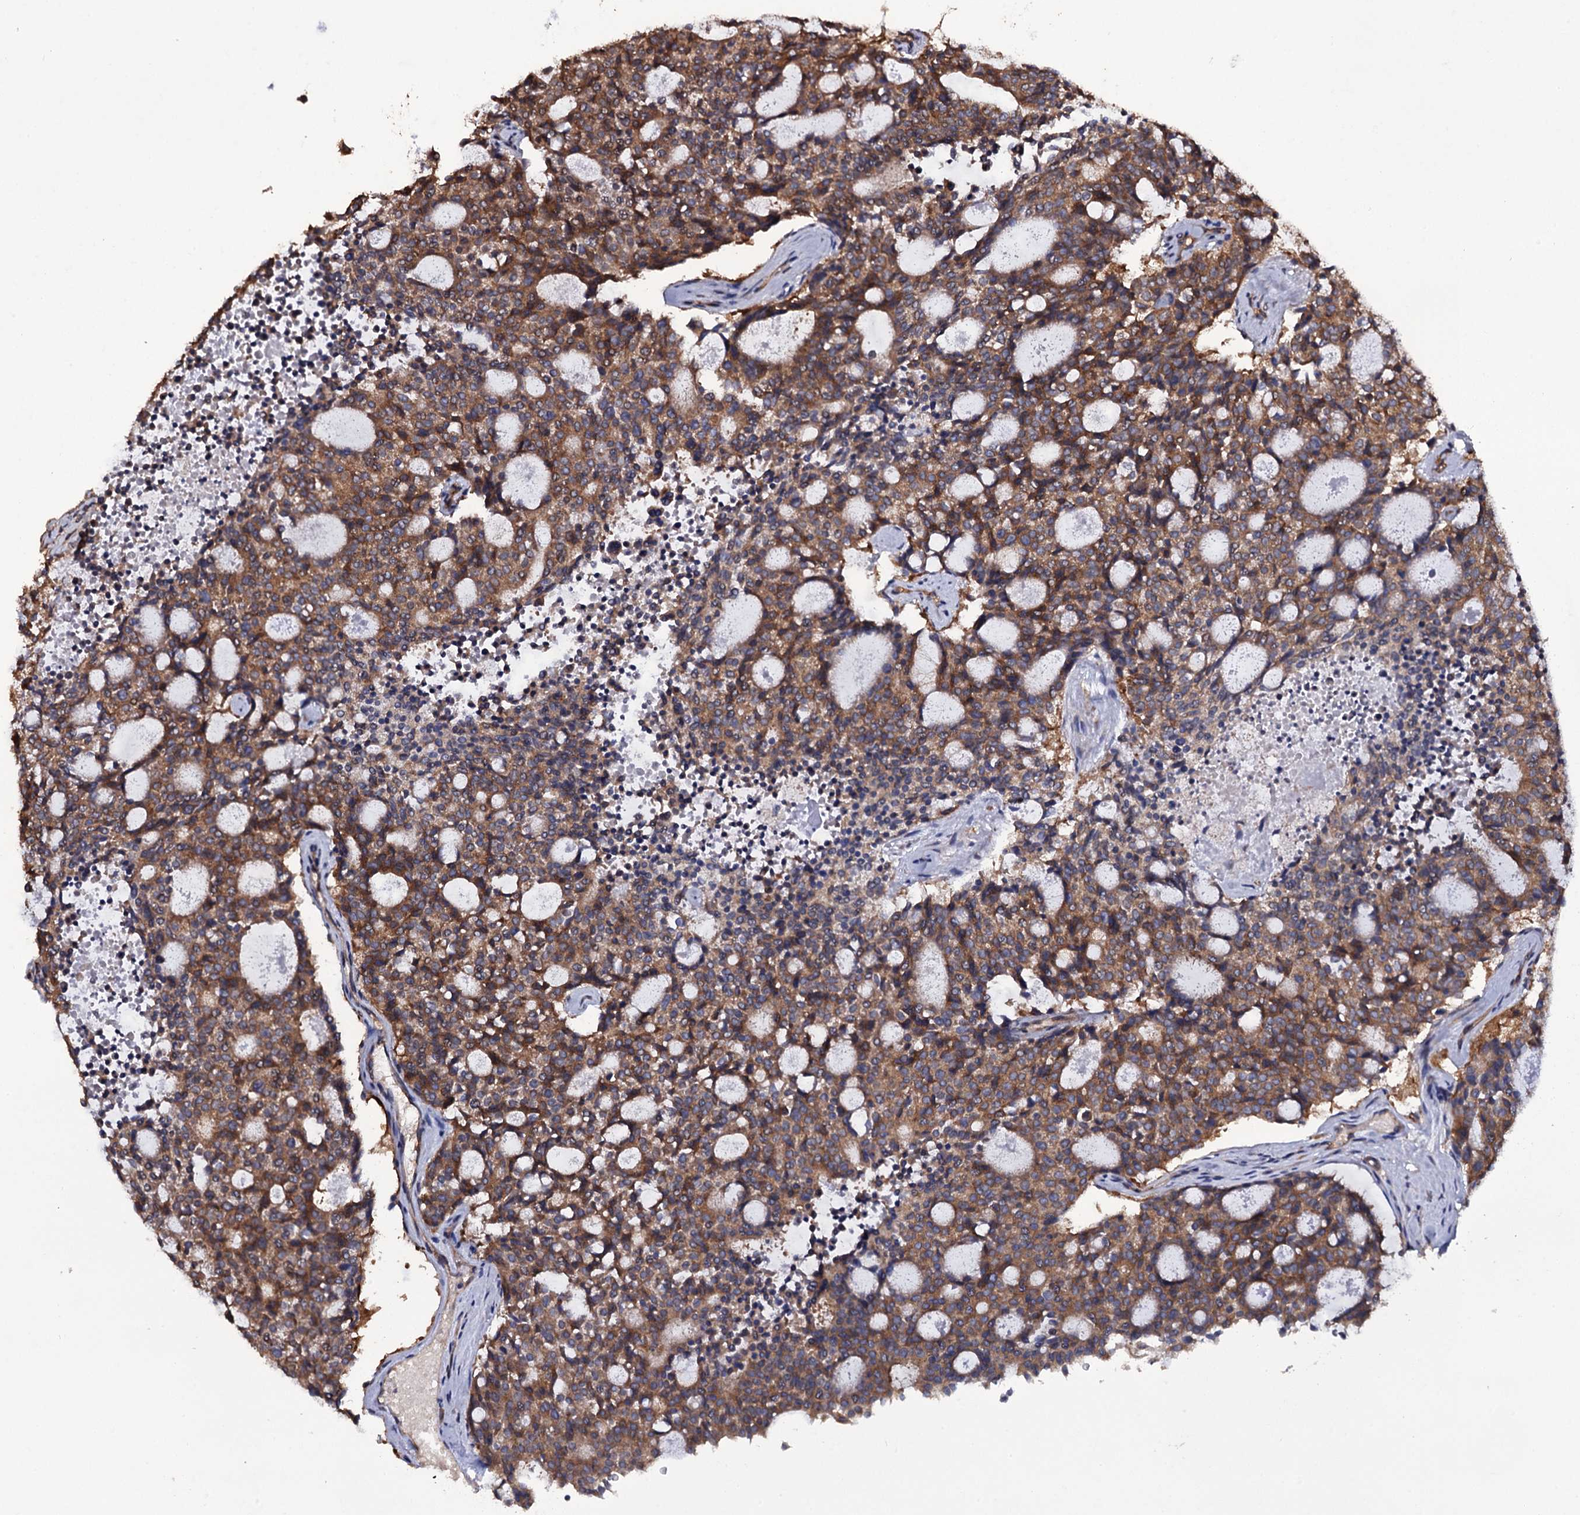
{"staining": {"intensity": "moderate", "quantity": ">75%", "location": "cytoplasmic/membranous"}, "tissue": "carcinoid", "cell_type": "Tumor cells", "image_type": "cancer", "snomed": [{"axis": "morphology", "description": "Carcinoid, malignant, NOS"}, {"axis": "topography", "description": "Pancreas"}], "caption": "A high-resolution micrograph shows immunohistochemistry staining of carcinoid, which demonstrates moderate cytoplasmic/membranous positivity in approximately >75% of tumor cells. Immunohistochemistry (ihc) stains the protein in brown and the nuclei are stained blue.", "gene": "TTC23", "patient": {"sex": "female", "age": 54}}